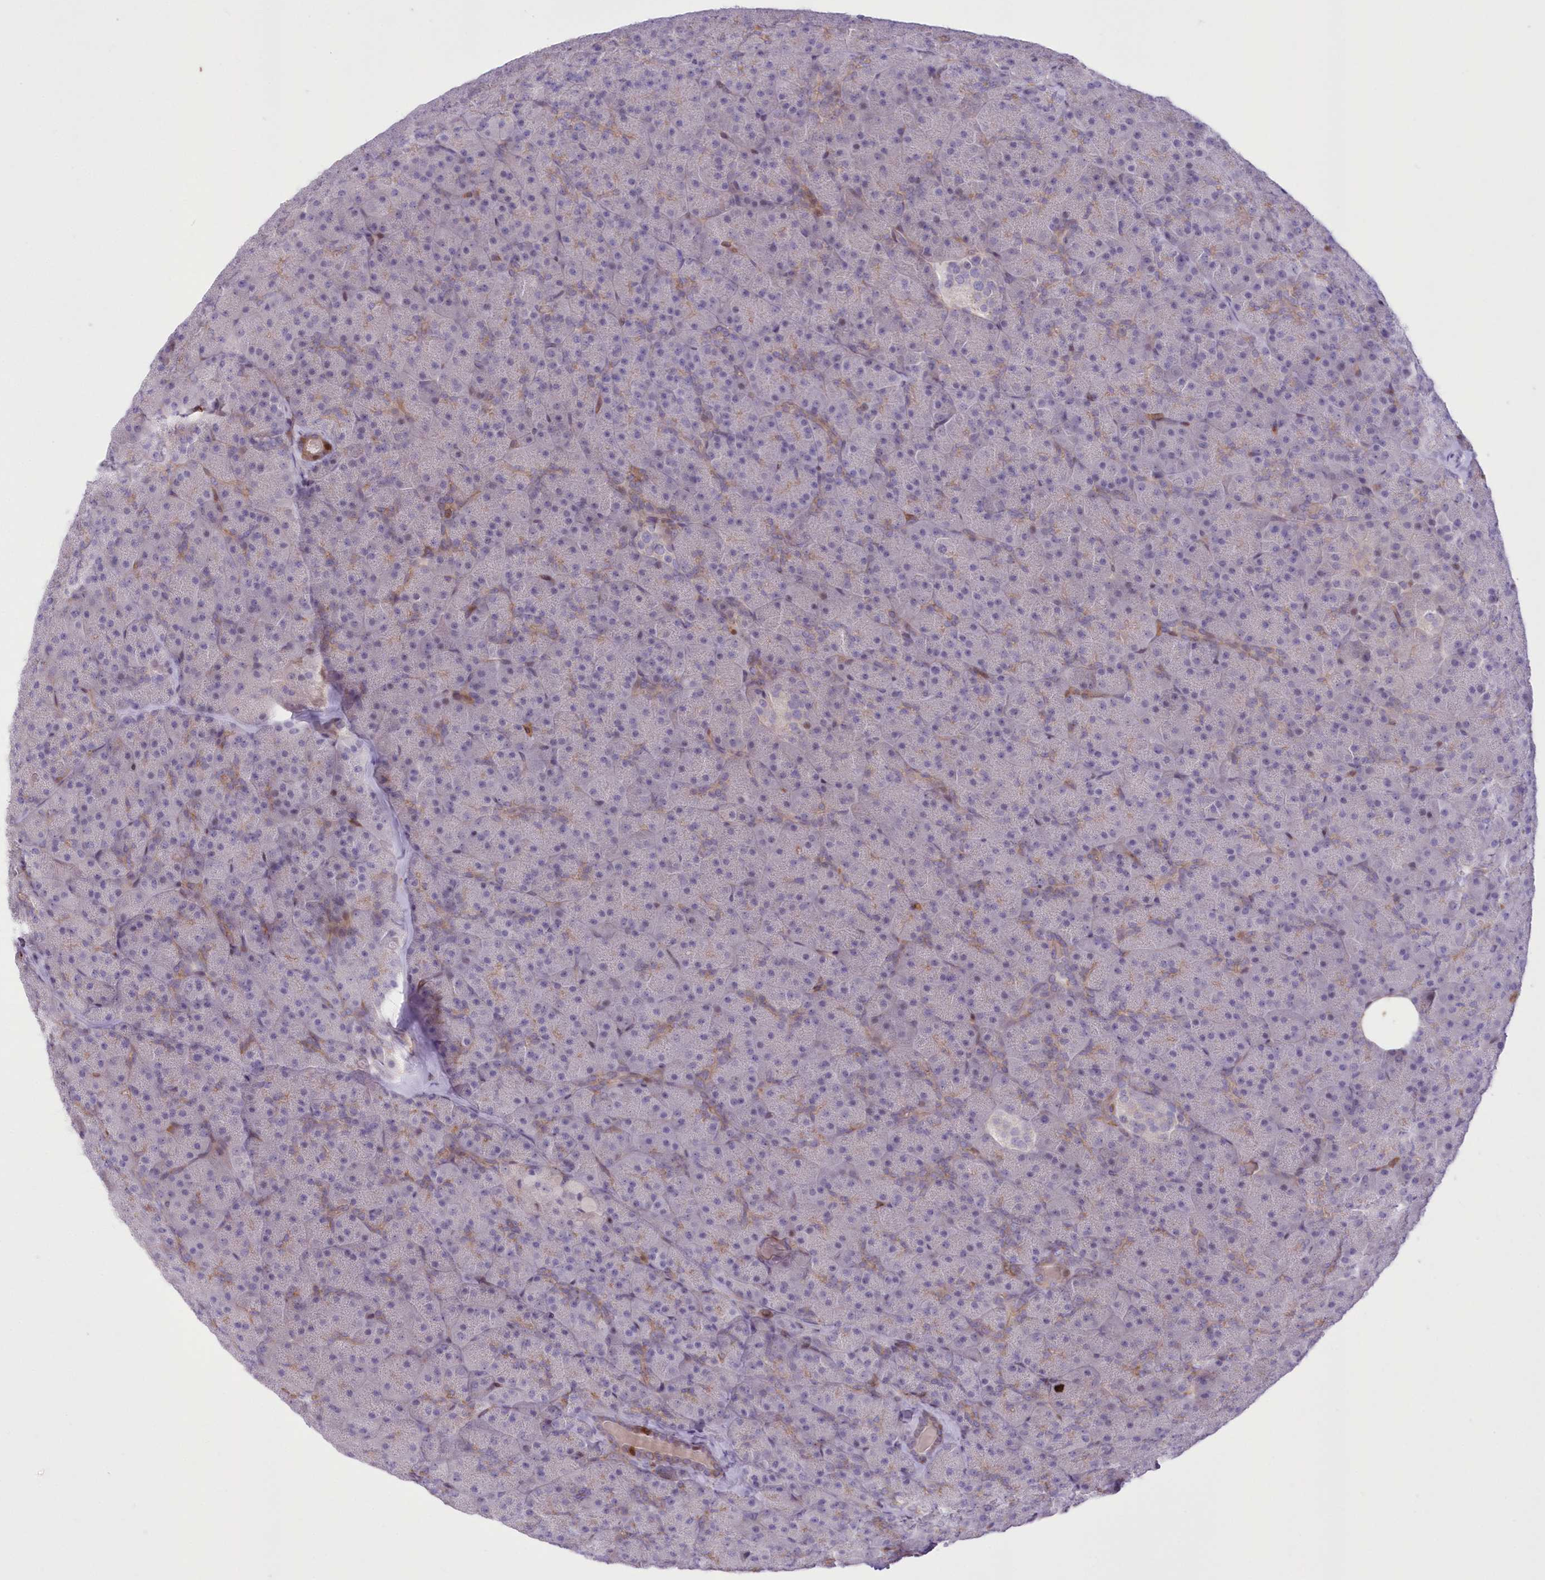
{"staining": {"intensity": "moderate", "quantity": "<25%", "location": "cytoplasmic/membranous,nuclear"}, "tissue": "pancreas", "cell_type": "Exocrine glandular cells", "image_type": "normal", "snomed": [{"axis": "morphology", "description": "Normal tissue, NOS"}, {"axis": "topography", "description": "Pancreas"}], "caption": "The histopathology image shows immunohistochemical staining of unremarkable pancreas. There is moderate cytoplasmic/membranous,nuclear positivity is appreciated in approximately <25% of exocrine glandular cells.", "gene": "RNPEPL1", "patient": {"sex": "male", "age": 36}}